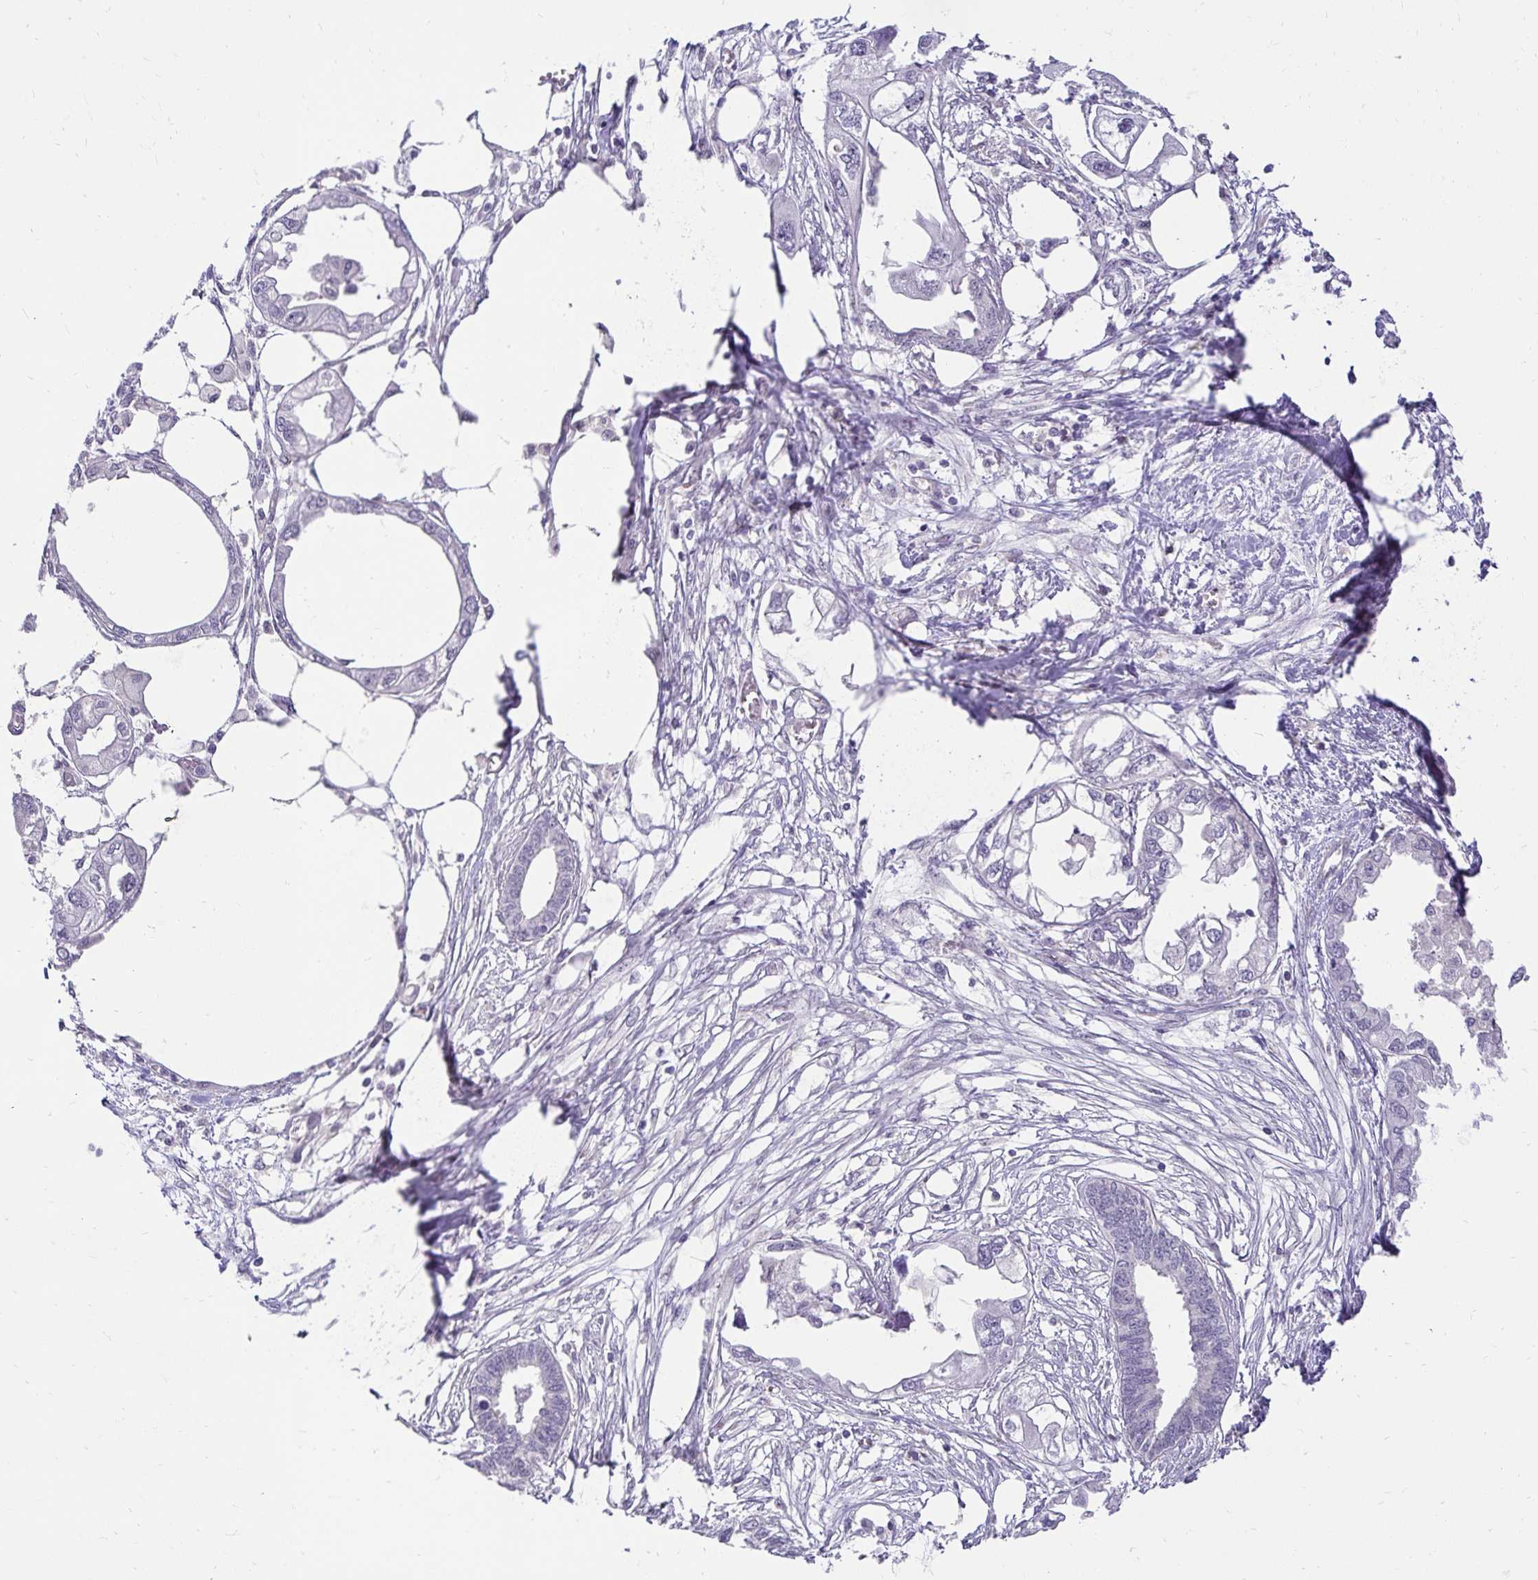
{"staining": {"intensity": "negative", "quantity": "none", "location": "none"}, "tissue": "endometrial cancer", "cell_type": "Tumor cells", "image_type": "cancer", "snomed": [{"axis": "morphology", "description": "Adenocarcinoma, NOS"}, {"axis": "morphology", "description": "Adenocarcinoma, metastatic, NOS"}, {"axis": "topography", "description": "Adipose tissue"}, {"axis": "topography", "description": "Endometrium"}], "caption": "Immunohistochemistry (IHC) photomicrograph of endometrial adenocarcinoma stained for a protein (brown), which shows no expression in tumor cells.", "gene": "SLC9A1", "patient": {"sex": "female", "age": 67}}